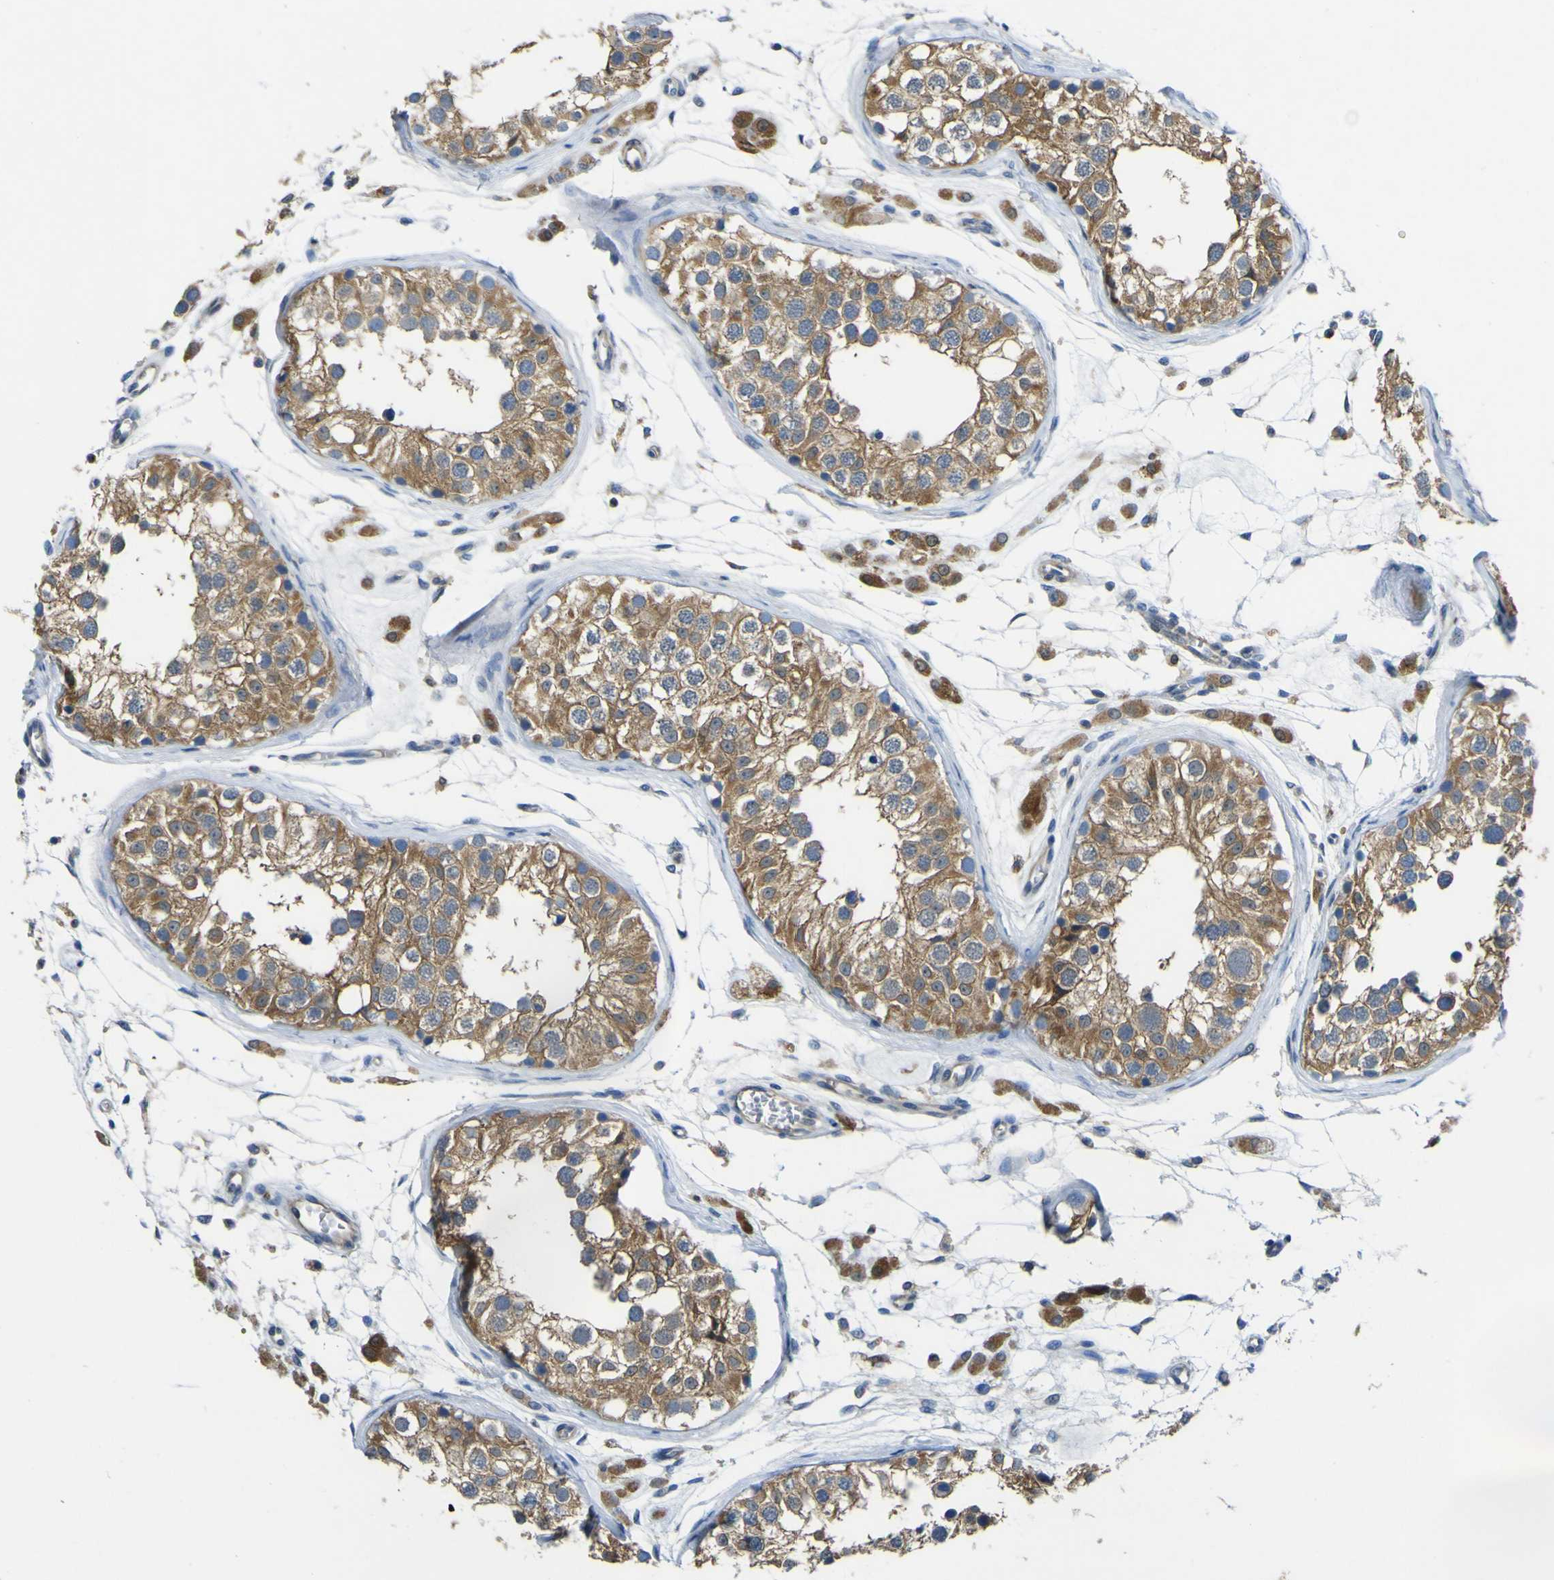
{"staining": {"intensity": "moderate", "quantity": ">75%", "location": "cytoplasmic/membranous"}, "tissue": "testis", "cell_type": "Cells in seminiferous ducts", "image_type": "normal", "snomed": [{"axis": "morphology", "description": "Normal tissue, NOS"}, {"axis": "morphology", "description": "Adenocarcinoma, metastatic, NOS"}, {"axis": "topography", "description": "Testis"}], "caption": "Brown immunohistochemical staining in benign testis shows moderate cytoplasmic/membranous staining in approximately >75% of cells in seminiferous ducts. (DAB = brown stain, brightfield microscopy at high magnification).", "gene": "EML2", "patient": {"sex": "male", "age": 26}}